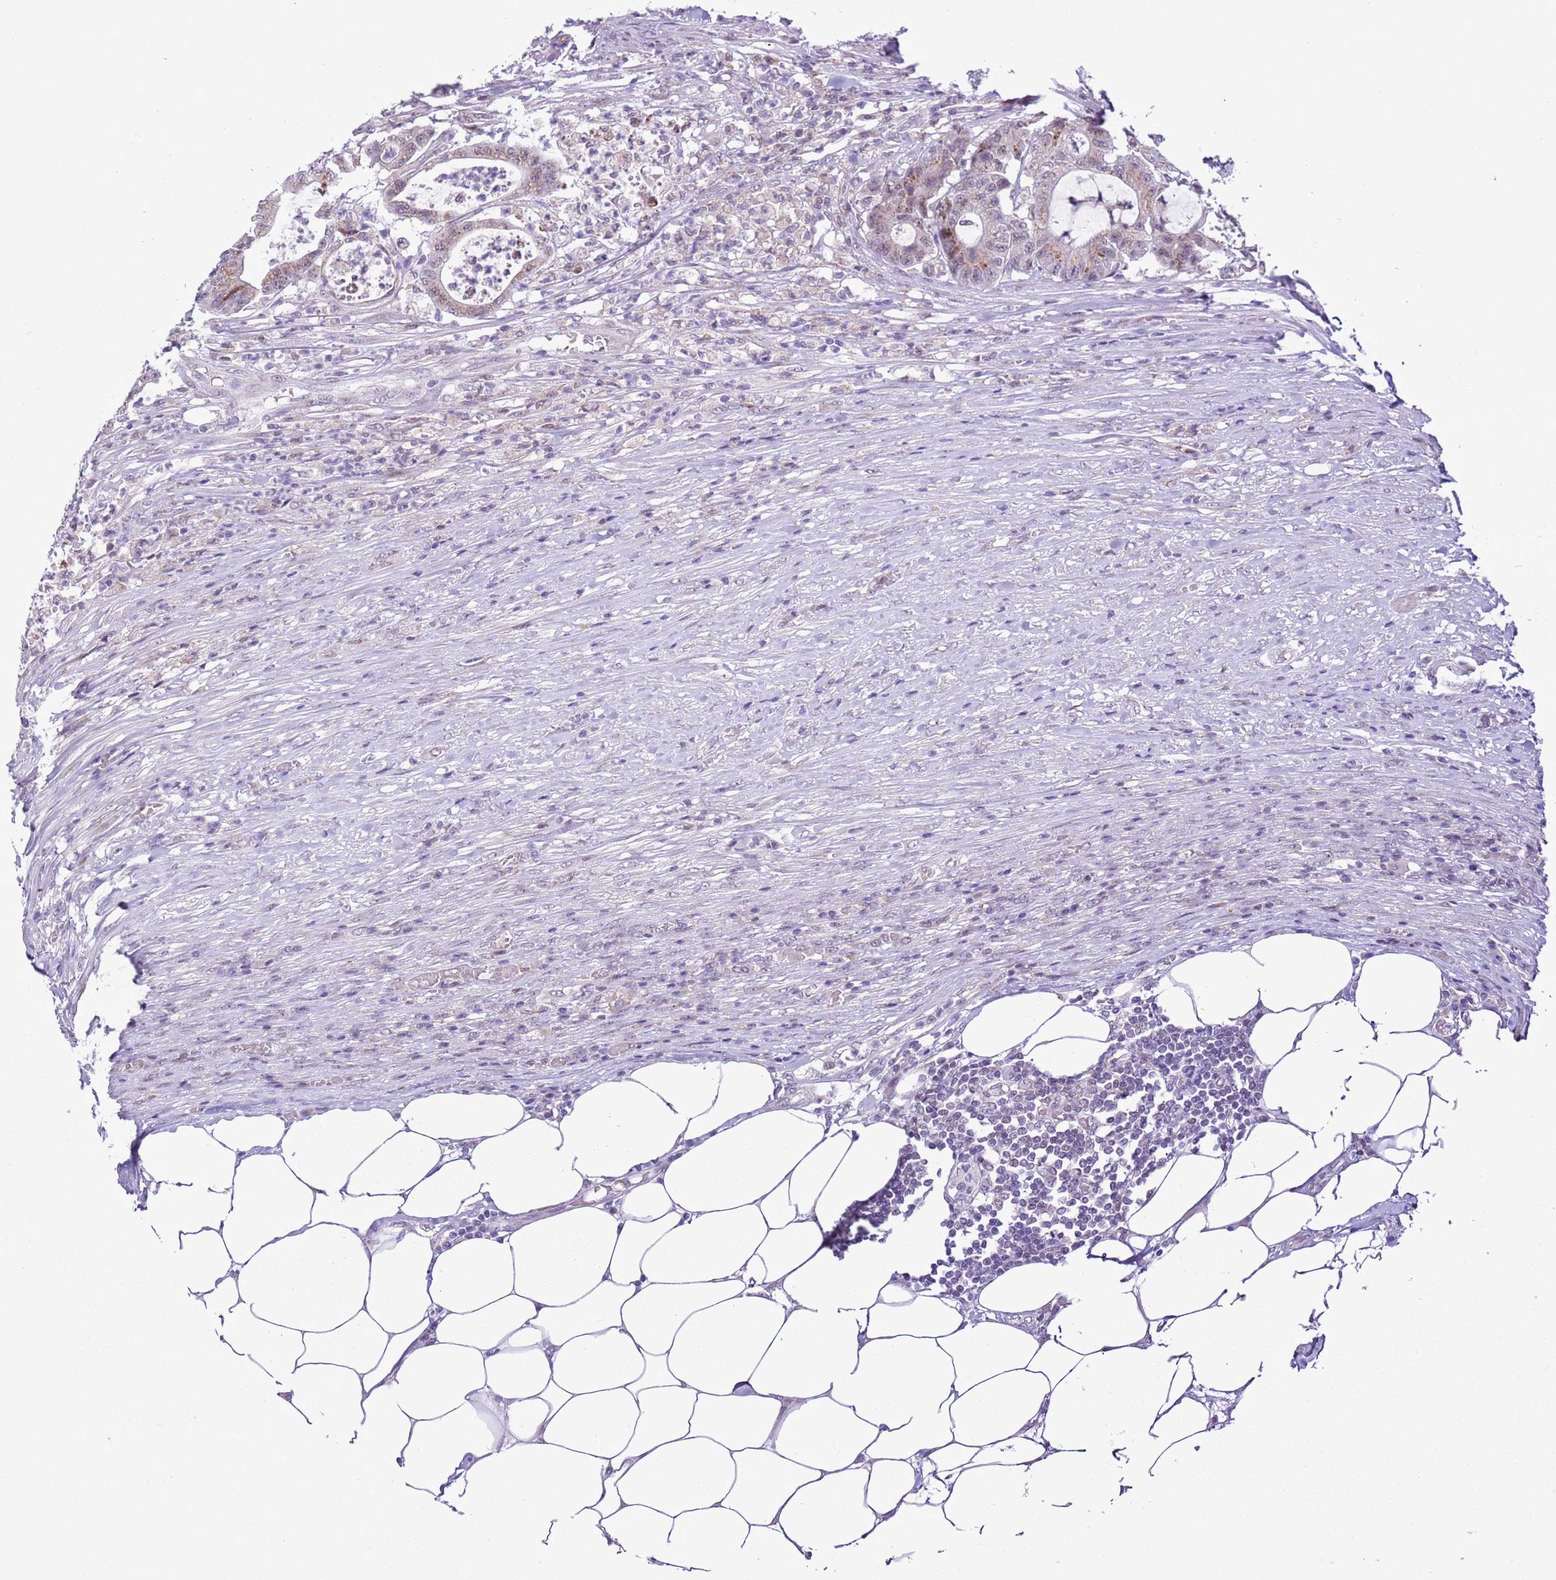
{"staining": {"intensity": "weak", "quantity": "<25%", "location": "cytoplasmic/membranous"}, "tissue": "colorectal cancer", "cell_type": "Tumor cells", "image_type": "cancer", "snomed": [{"axis": "morphology", "description": "Adenocarcinoma, NOS"}, {"axis": "topography", "description": "Colon"}], "caption": "Tumor cells are negative for brown protein staining in colorectal adenocarcinoma. (Immunohistochemistry, brightfield microscopy, high magnification).", "gene": "ZNF576", "patient": {"sex": "female", "age": 84}}